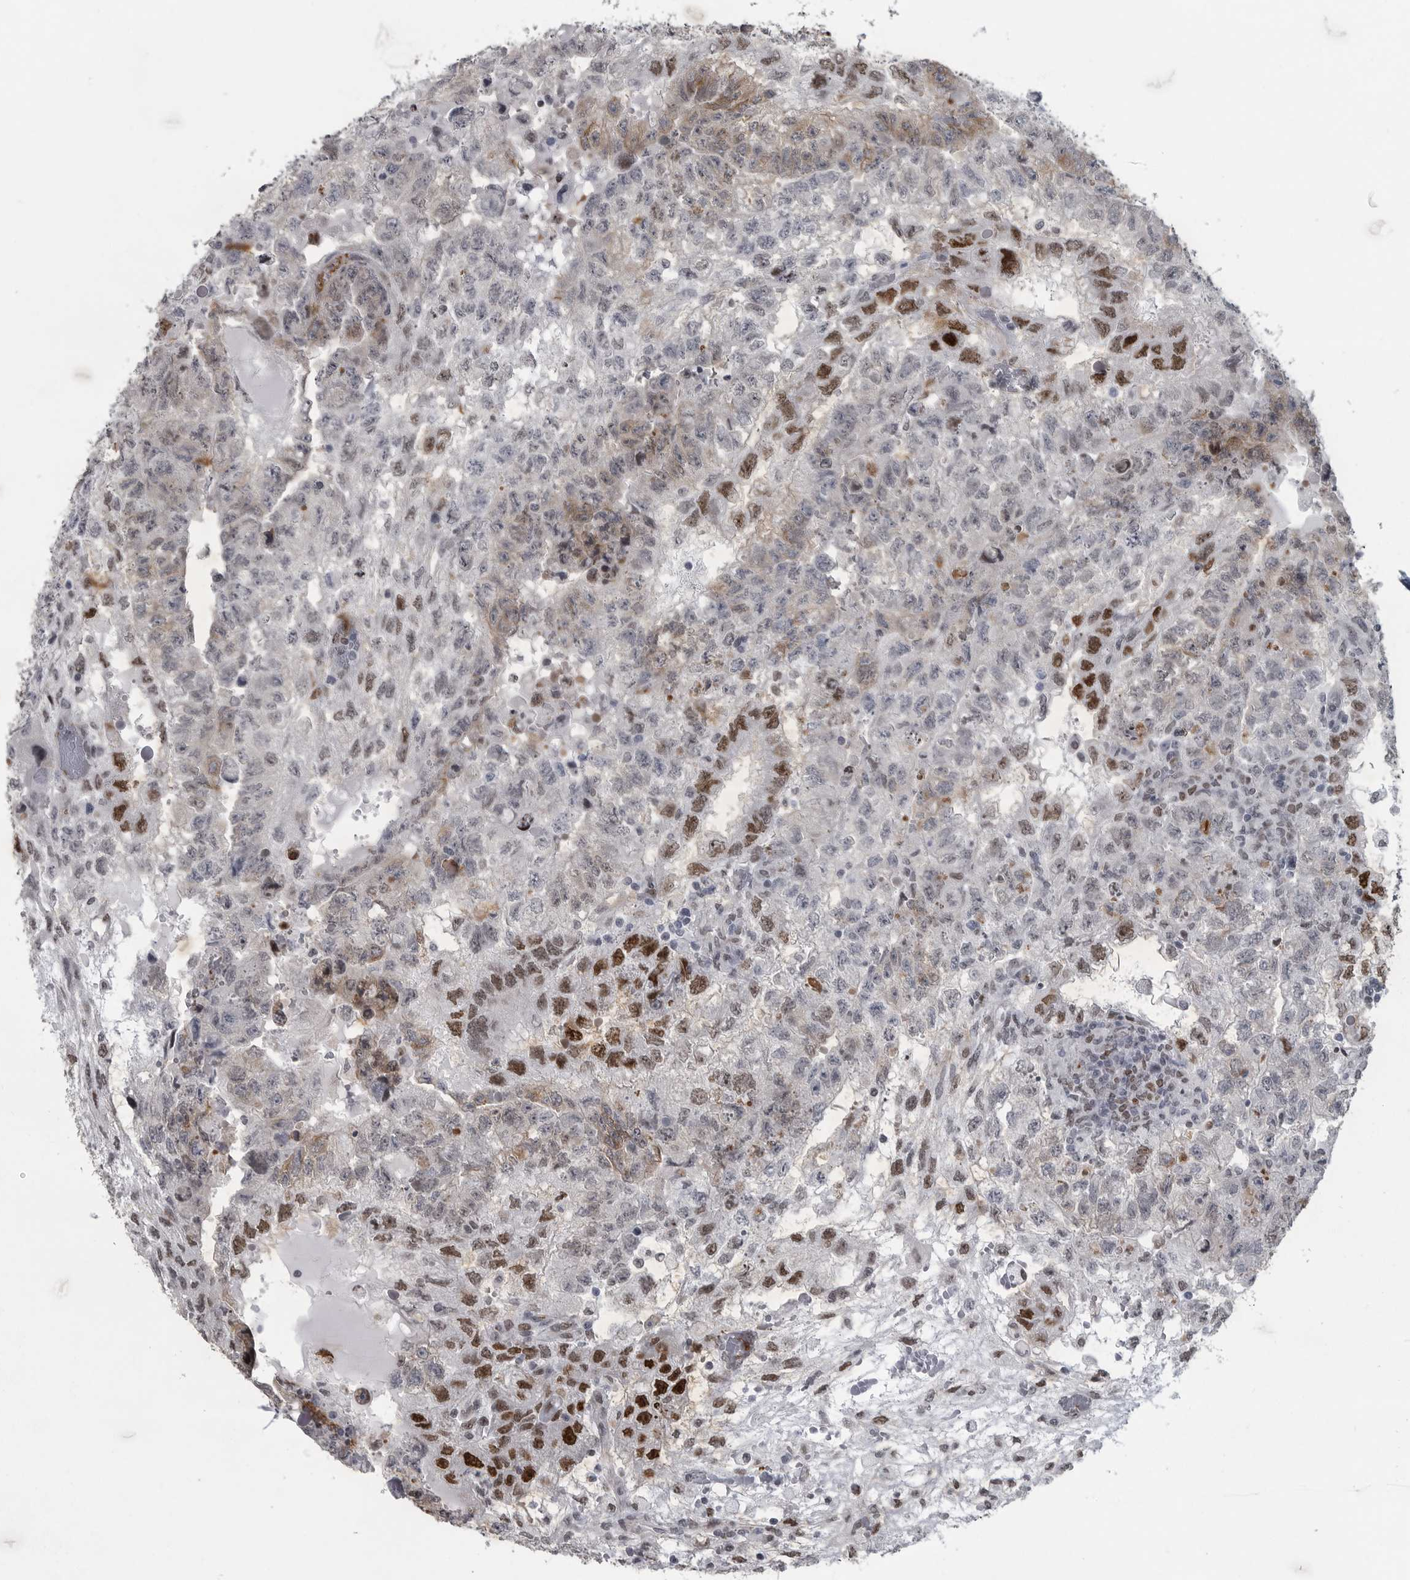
{"staining": {"intensity": "strong", "quantity": "25%-75%", "location": "nuclear"}, "tissue": "testis cancer", "cell_type": "Tumor cells", "image_type": "cancer", "snomed": [{"axis": "morphology", "description": "Carcinoma, Embryonal, NOS"}, {"axis": "topography", "description": "Testis"}], "caption": "The immunohistochemical stain shows strong nuclear staining in tumor cells of testis cancer (embryonal carcinoma) tissue.", "gene": "HMGN3", "patient": {"sex": "male", "age": 36}}